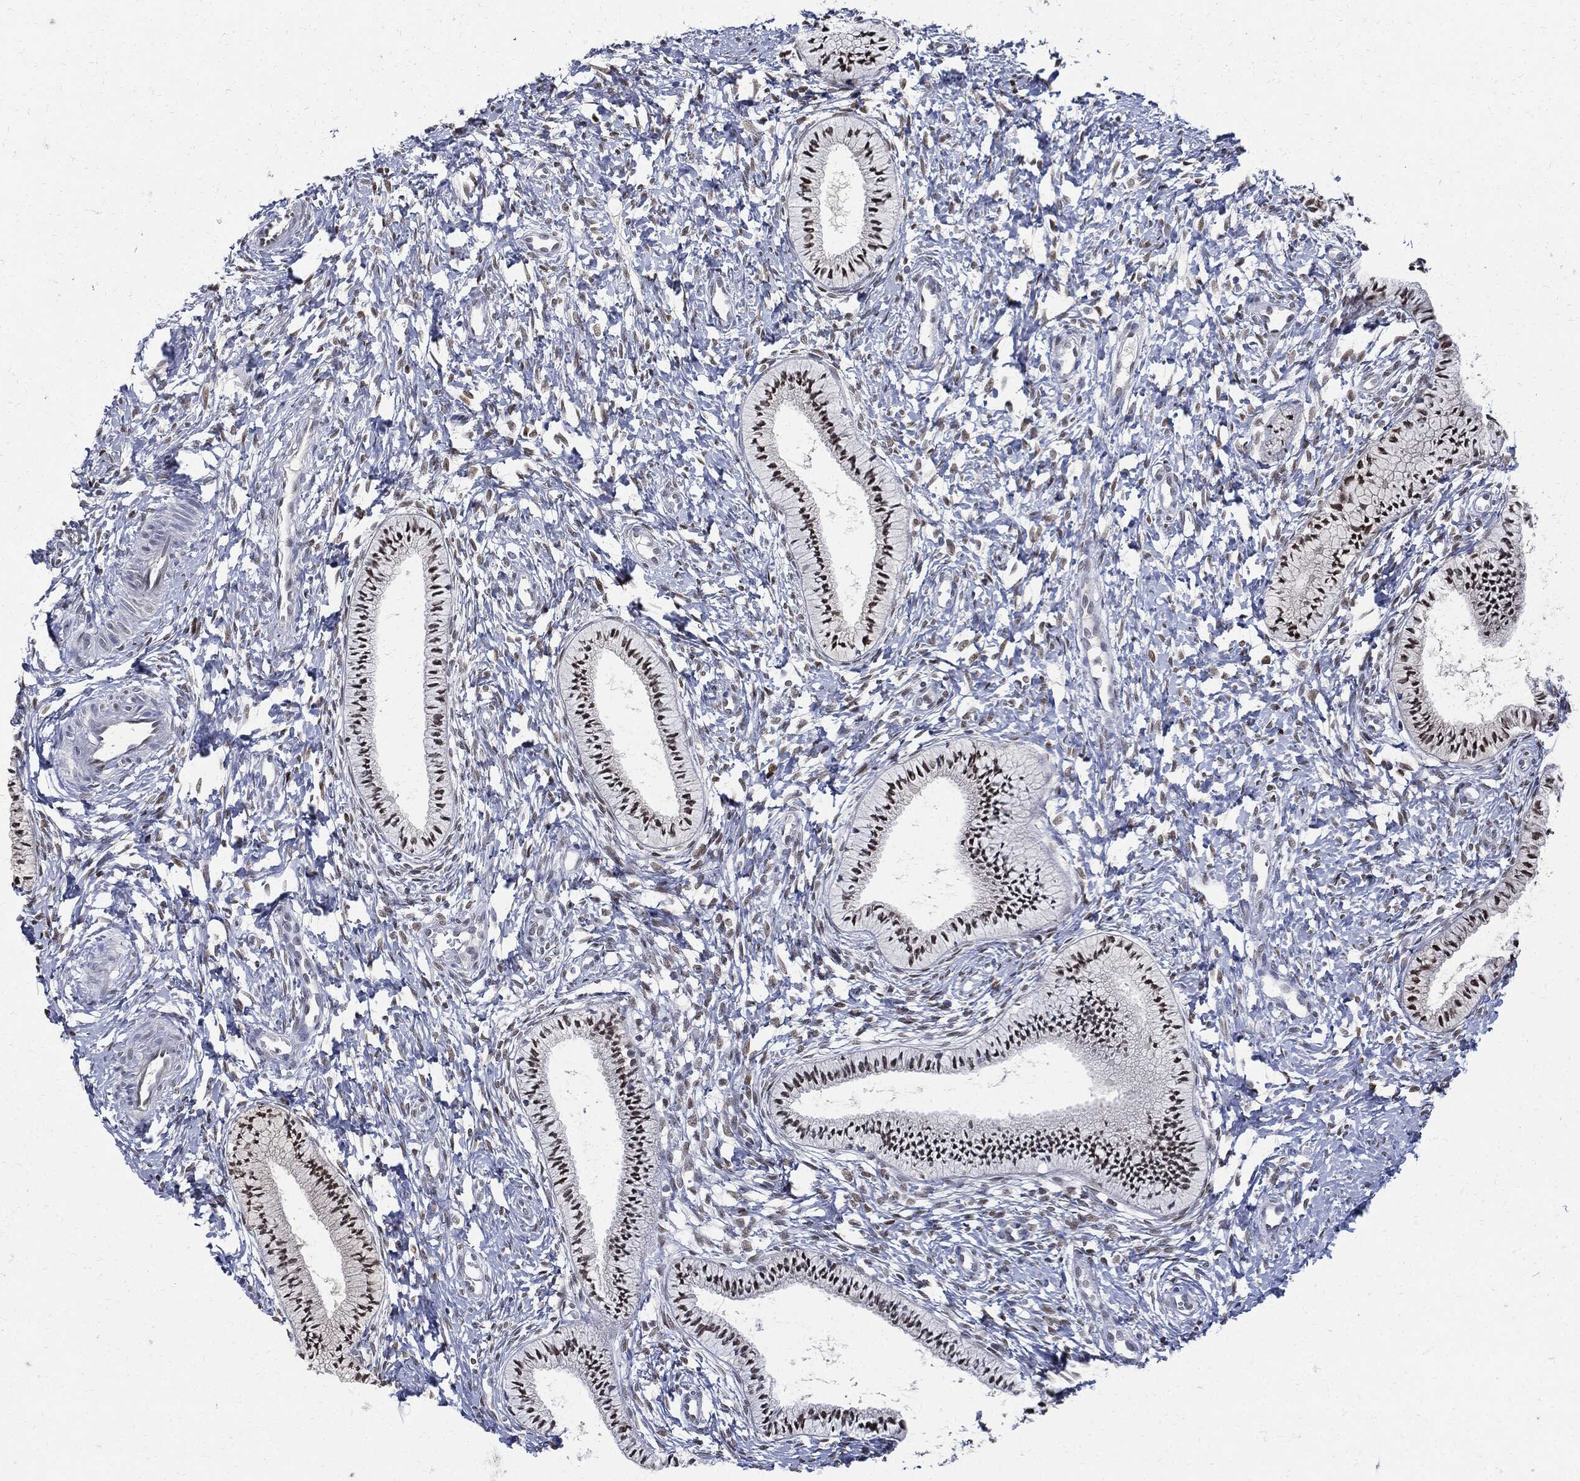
{"staining": {"intensity": "negative", "quantity": "none", "location": "none"}, "tissue": "cervix", "cell_type": "Glandular cells", "image_type": "normal", "snomed": [{"axis": "morphology", "description": "Normal tissue, NOS"}, {"axis": "topography", "description": "Cervix"}], "caption": "Immunohistochemistry (IHC) micrograph of unremarkable cervix stained for a protein (brown), which exhibits no expression in glandular cells. The staining was performed using DAB to visualize the protein expression in brown, while the nuclei were stained in blue with hematoxylin (Magnification: 20x).", "gene": "PCNA", "patient": {"sex": "female", "age": 39}}